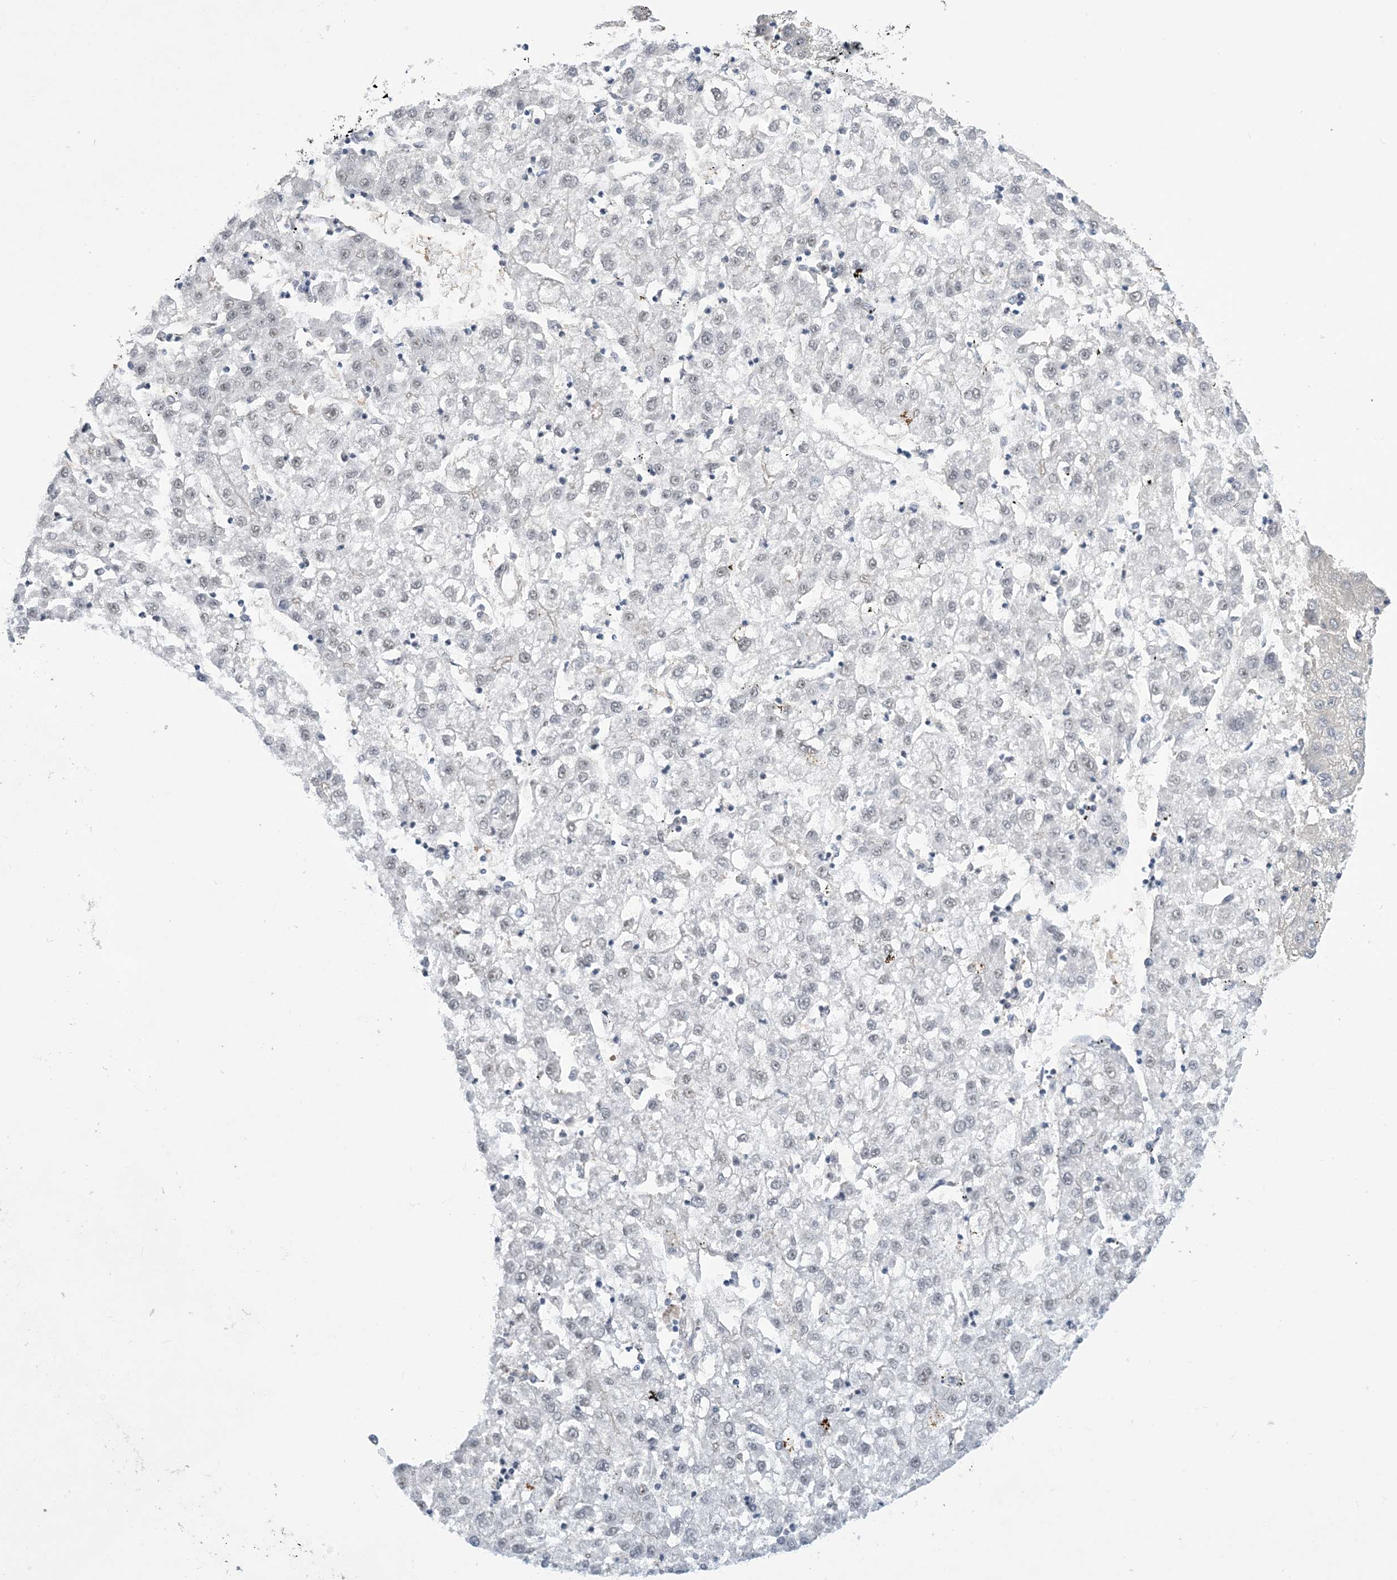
{"staining": {"intensity": "negative", "quantity": "none", "location": "none"}, "tissue": "liver cancer", "cell_type": "Tumor cells", "image_type": "cancer", "snomed": [{"axis": "morphology", "description": "Carcinoma, Hepatocellular, NOS"}, {"axis": "topography", "description": "Liver"}], "caption": "High power microscopy histopathology image of an immunohistochemistry image of liver hepatocellular carcinoma, revealing no significant expression in tumor cells. (IHC, brightfield microscopy, high magnification).", "gene": "ZNF8", "patient": {"sex": "male", "age": 72}}